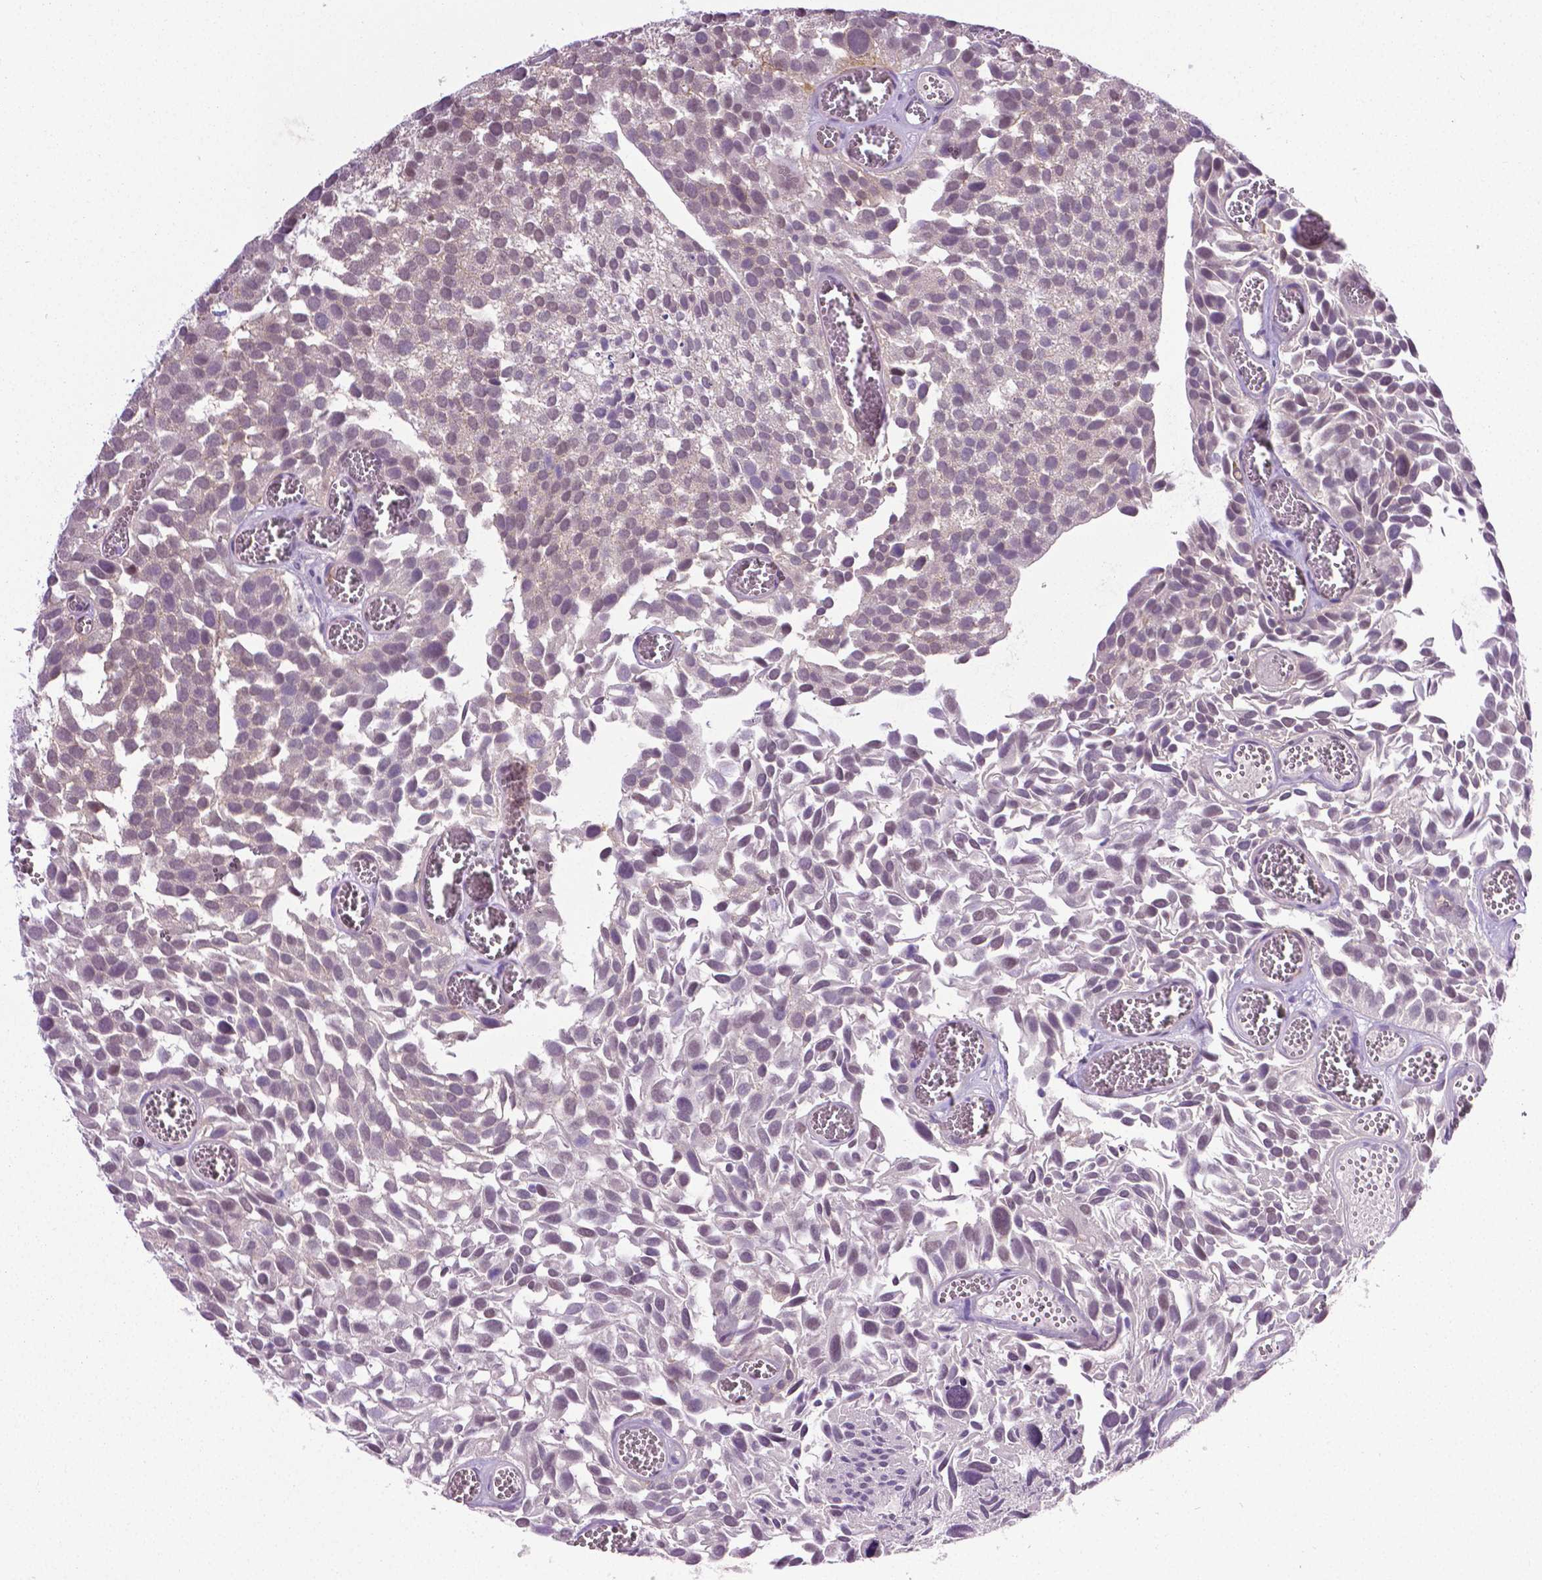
{"staining": {"intensity": "negative", "quantity": "none", "location": "none"}, "tissue": "urothelial cancer", "cell_type": "Tumor cells", "image_type": "cancer", "snomed": [{"axis": "morphology", "description": "Urothelial carcinoma, Low grade"}, {"axis": "topography", "description": "Urinary bladder"}], "caption": "Immunohistochemistry (IHC) micrograph of neoplastic tissue: urothelial cancer stained with DAB (3,3'-diaminobenzidine) reveals no significant protein positivity in tumor cells.", "gene": "PTGER3", "patient": {"sex": "female", "age": 69}}